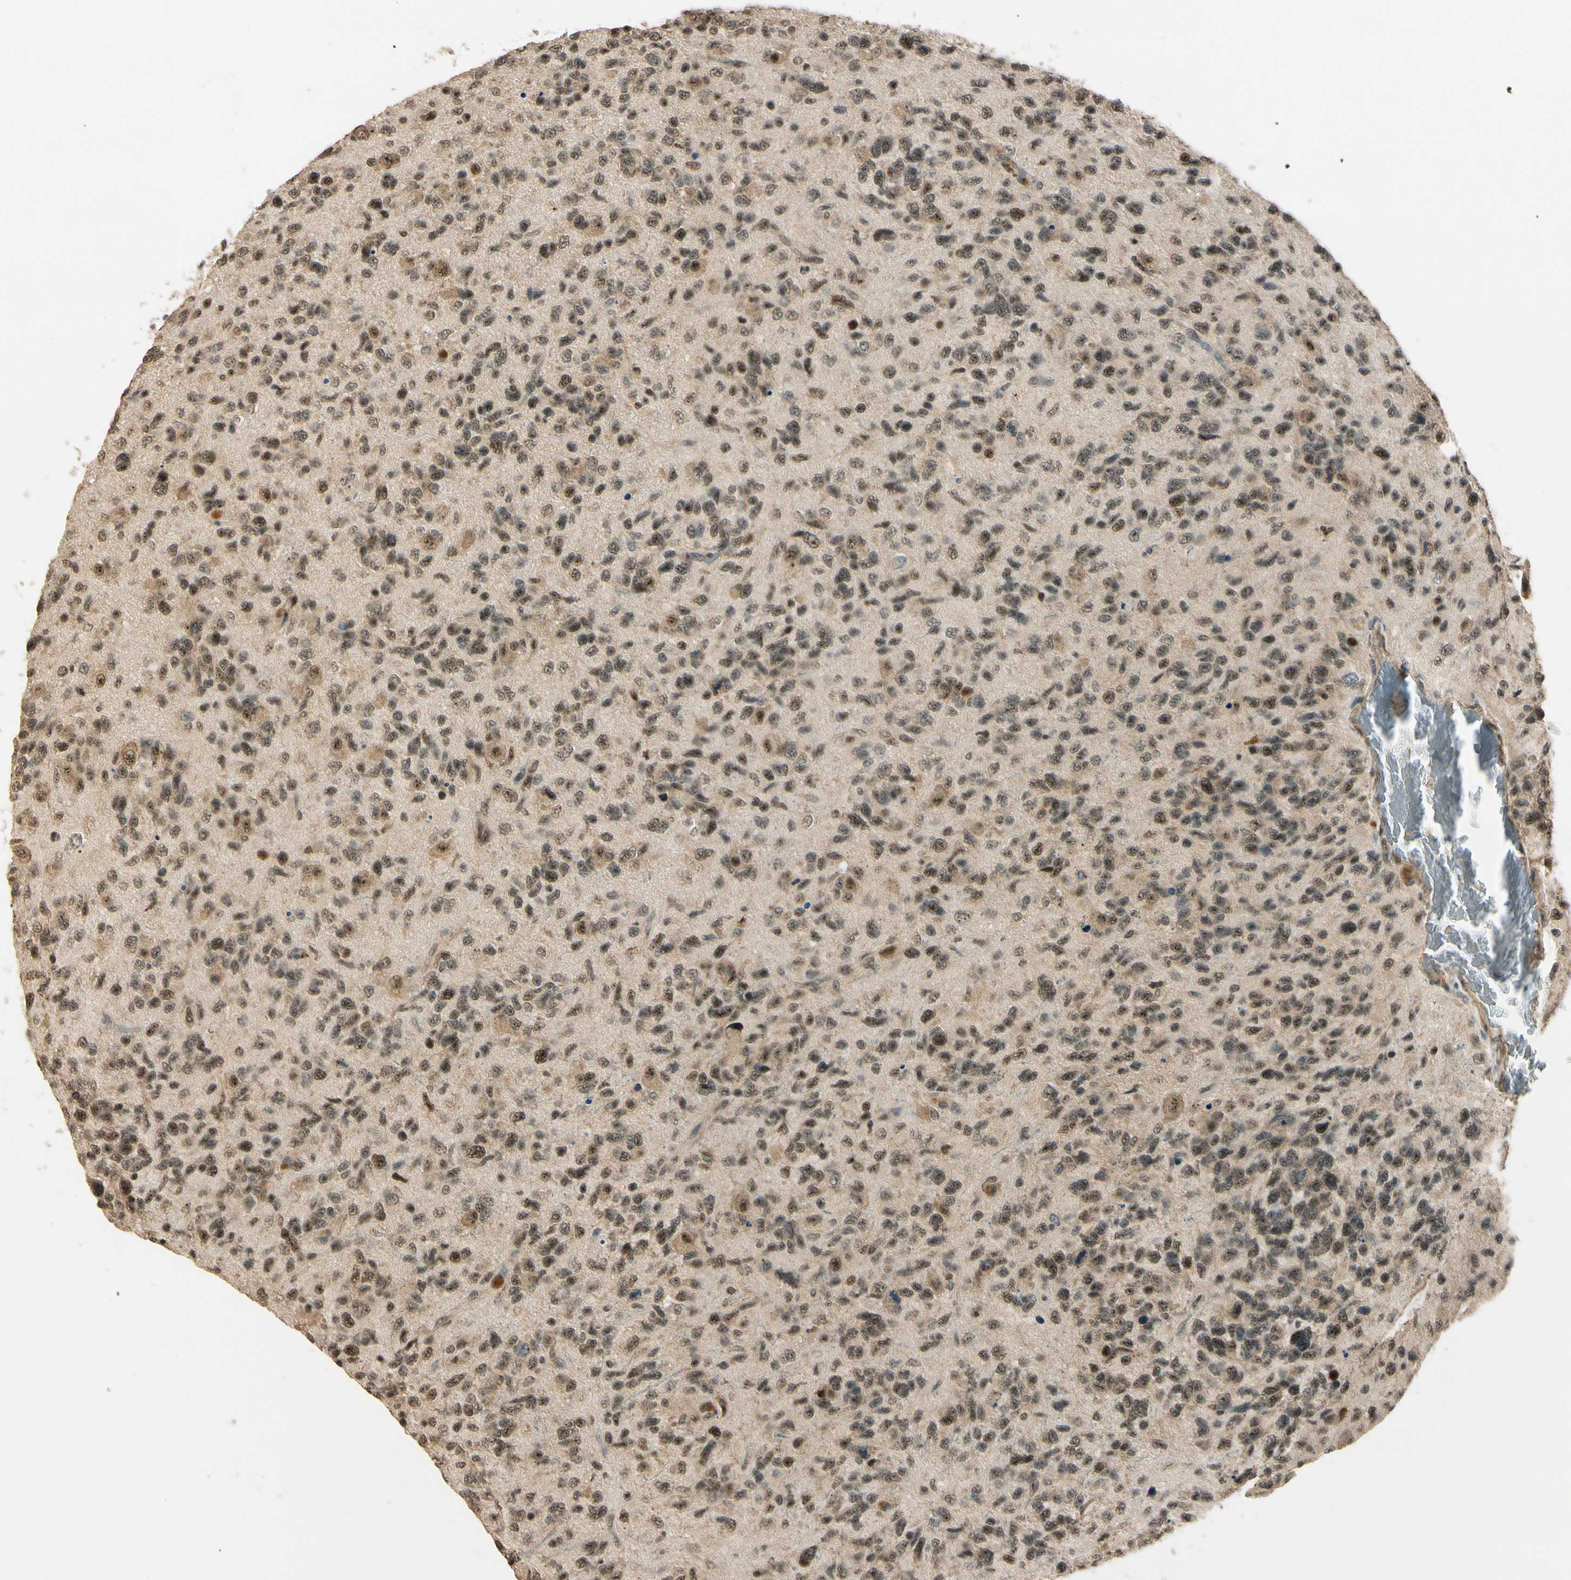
{"staining": {"intensity": "moderate", "quantity": ">75%", "location": "cytoplasmic/membranous,nuclear"}, "tissue": "glioma", "cell_type": "Tumor cells", "image_type": "cancer", "snomed": [{"axis": "morphology", "description": "Glioma, malignant, High grade"}, {"axis": "topography", "description": "Brain"}], "caption": "Glioma stained with DAB (3,3'-diaminobenzidine) immunohistochemistry (IHC) demonstrates medium levels of moderate cytoplasmic/membranous and nuclear staining in about >75% of tumor cells.", "gene": "MCPH1", "patient": {"sex": "female", "age": 58}}